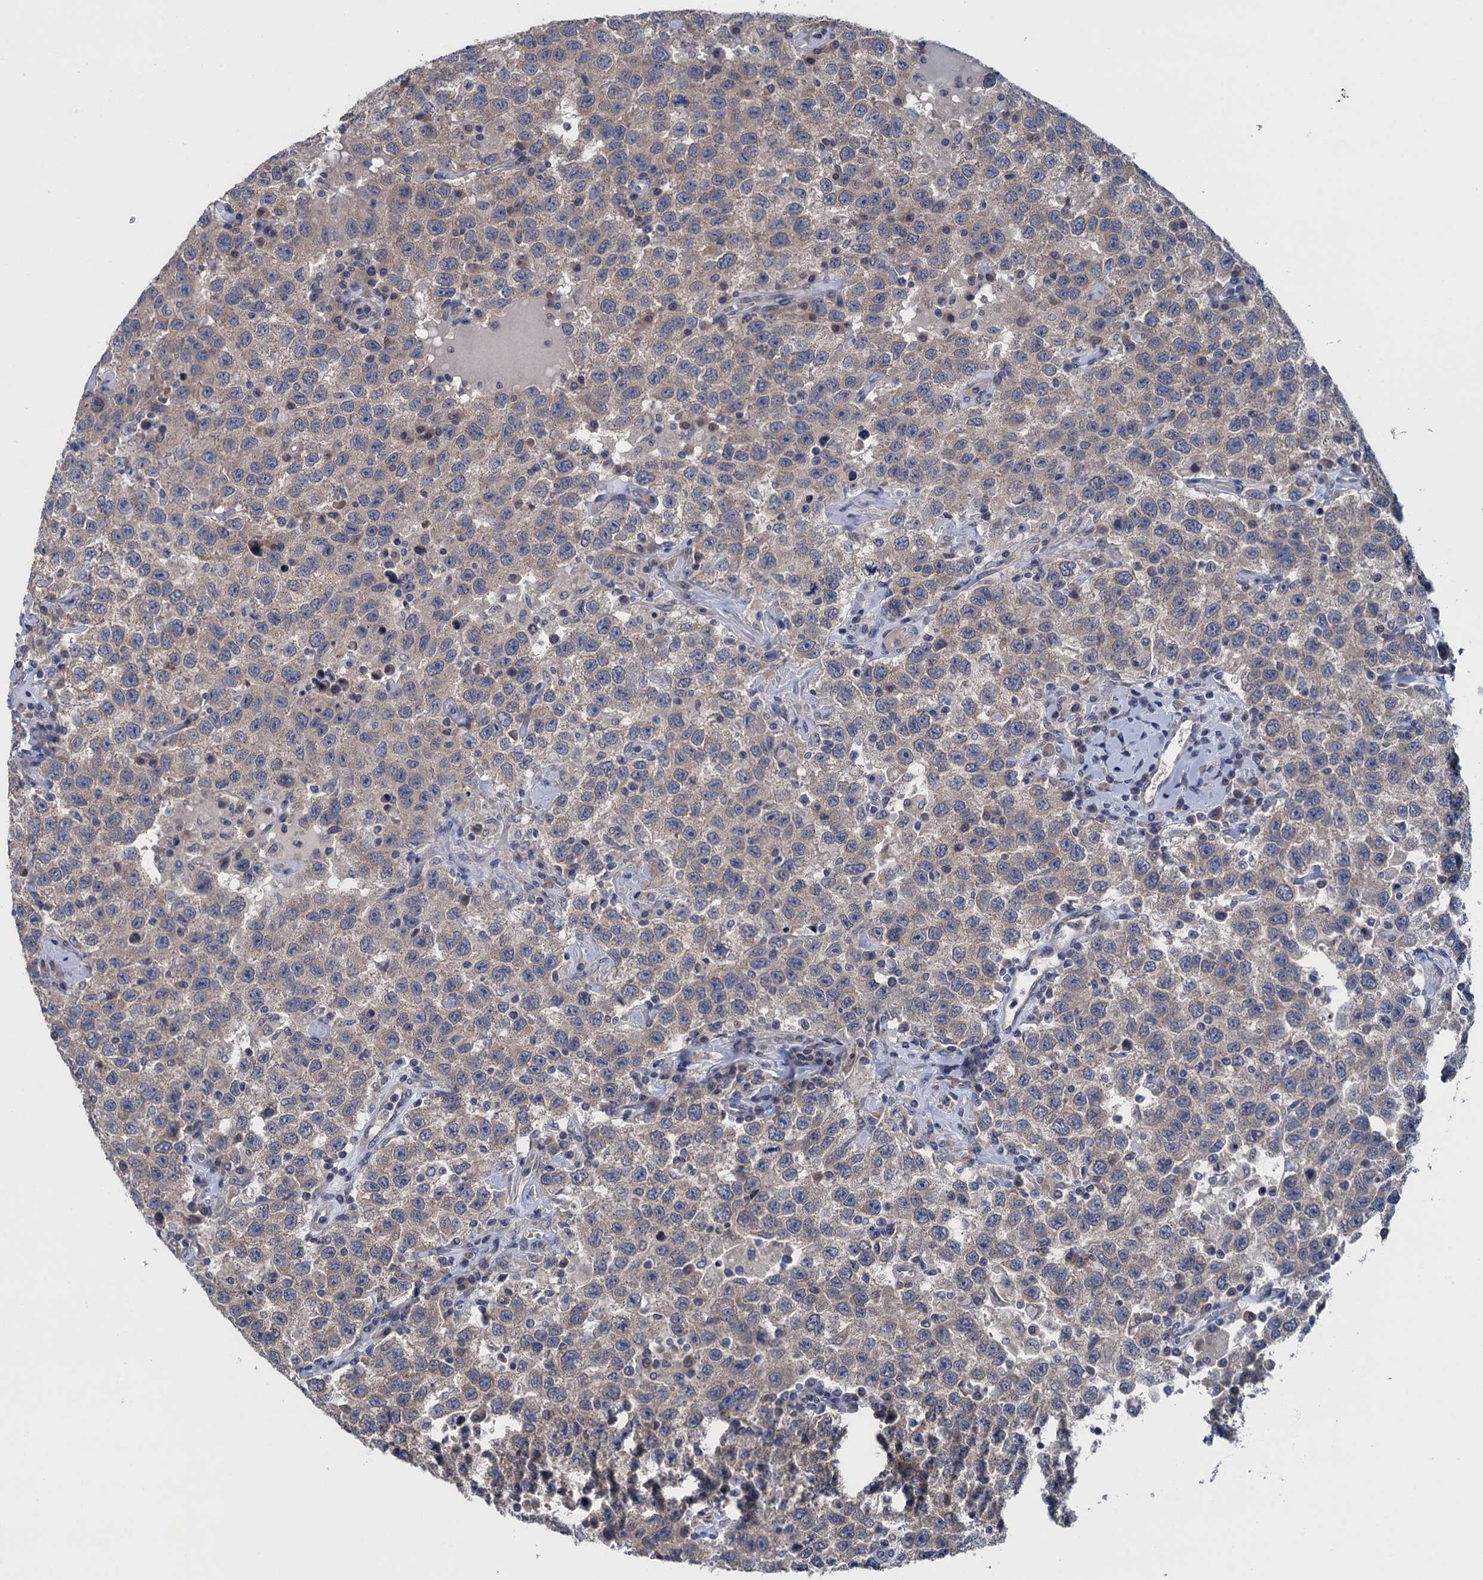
{"staining": {"intensity": "weak", "quantity": "25%-75%", "location": "cytoplasmic/membranous"}, "tissue": "testis cancer", "cell_type": "Tumor cells", "image_type": "cancer", "snomed": [{"axis": "morphology", "description": "Seminoma, NOS"}, {"axis": "topography", "description": "Testis"}], "caption": "Tumor cells exhibit low levels of weak cytoplasmic/membranous positivity in approximately 25%-75% of cells in human testis cancer.", "gene": "CTU2", "patient": {"sex": "male", "age": 41}}